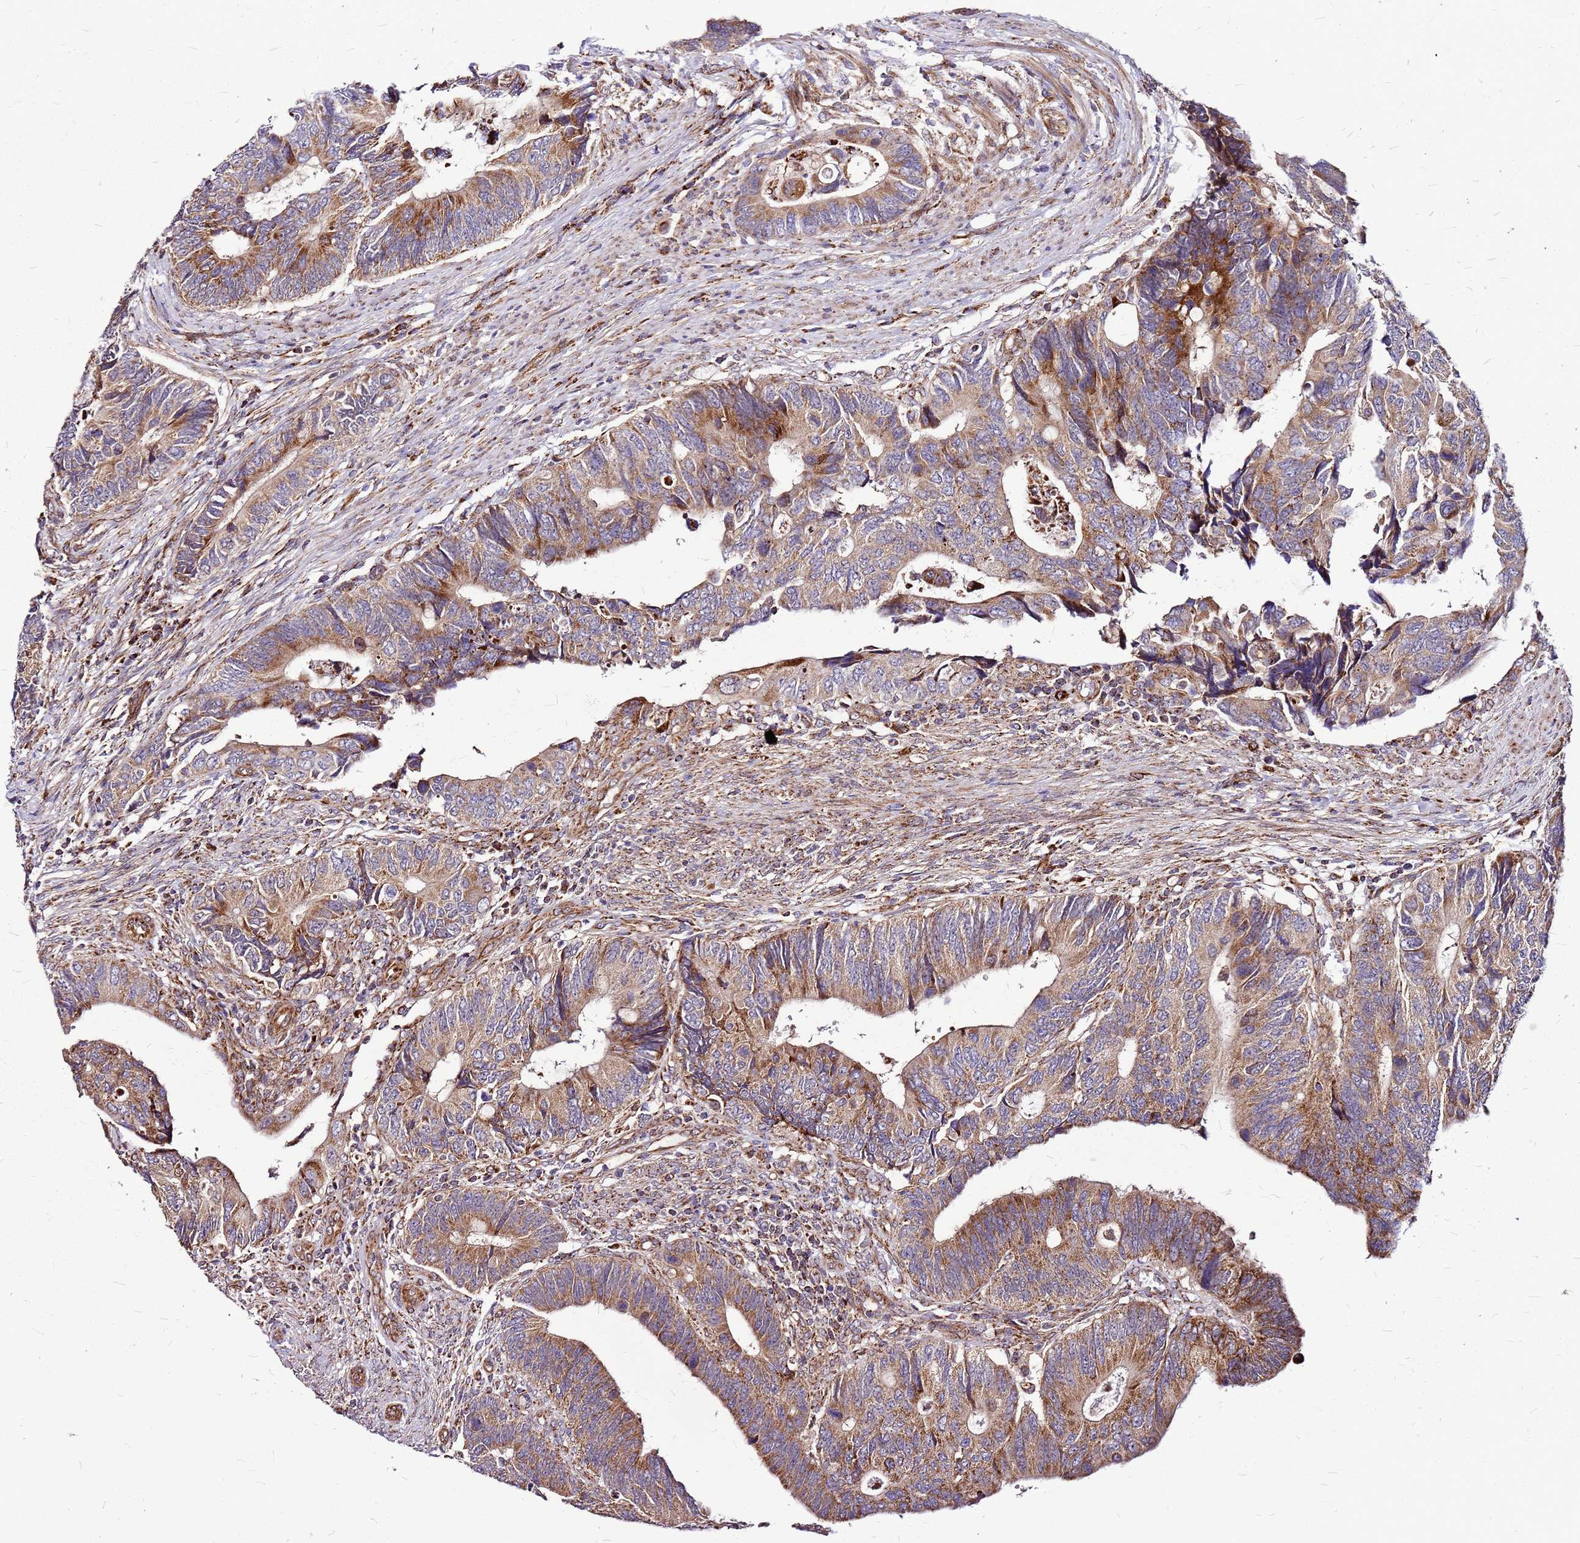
{"staining": {"intensity": "moderate", "quantity": ">75%", "location": "cytoplasmic/membranous"}, "tissue": "colorectal cancer", "cell_type": "Tumor cells", "image_type": "cancer", "snomed": [{"axis": "morphology", "description": "Adenocarcinoma, NOS"}, {"axis": "topography", "description": "Colon"}], "caption": "Immunohistochemical staining of human colorectal cancer (adenocarcinoma) reveals moderate cytoplasmic/membranous protein staining in about >75% of tumor cells.", "gene": "OR51T1", "patient": {"sex": "male", "age": 87}}